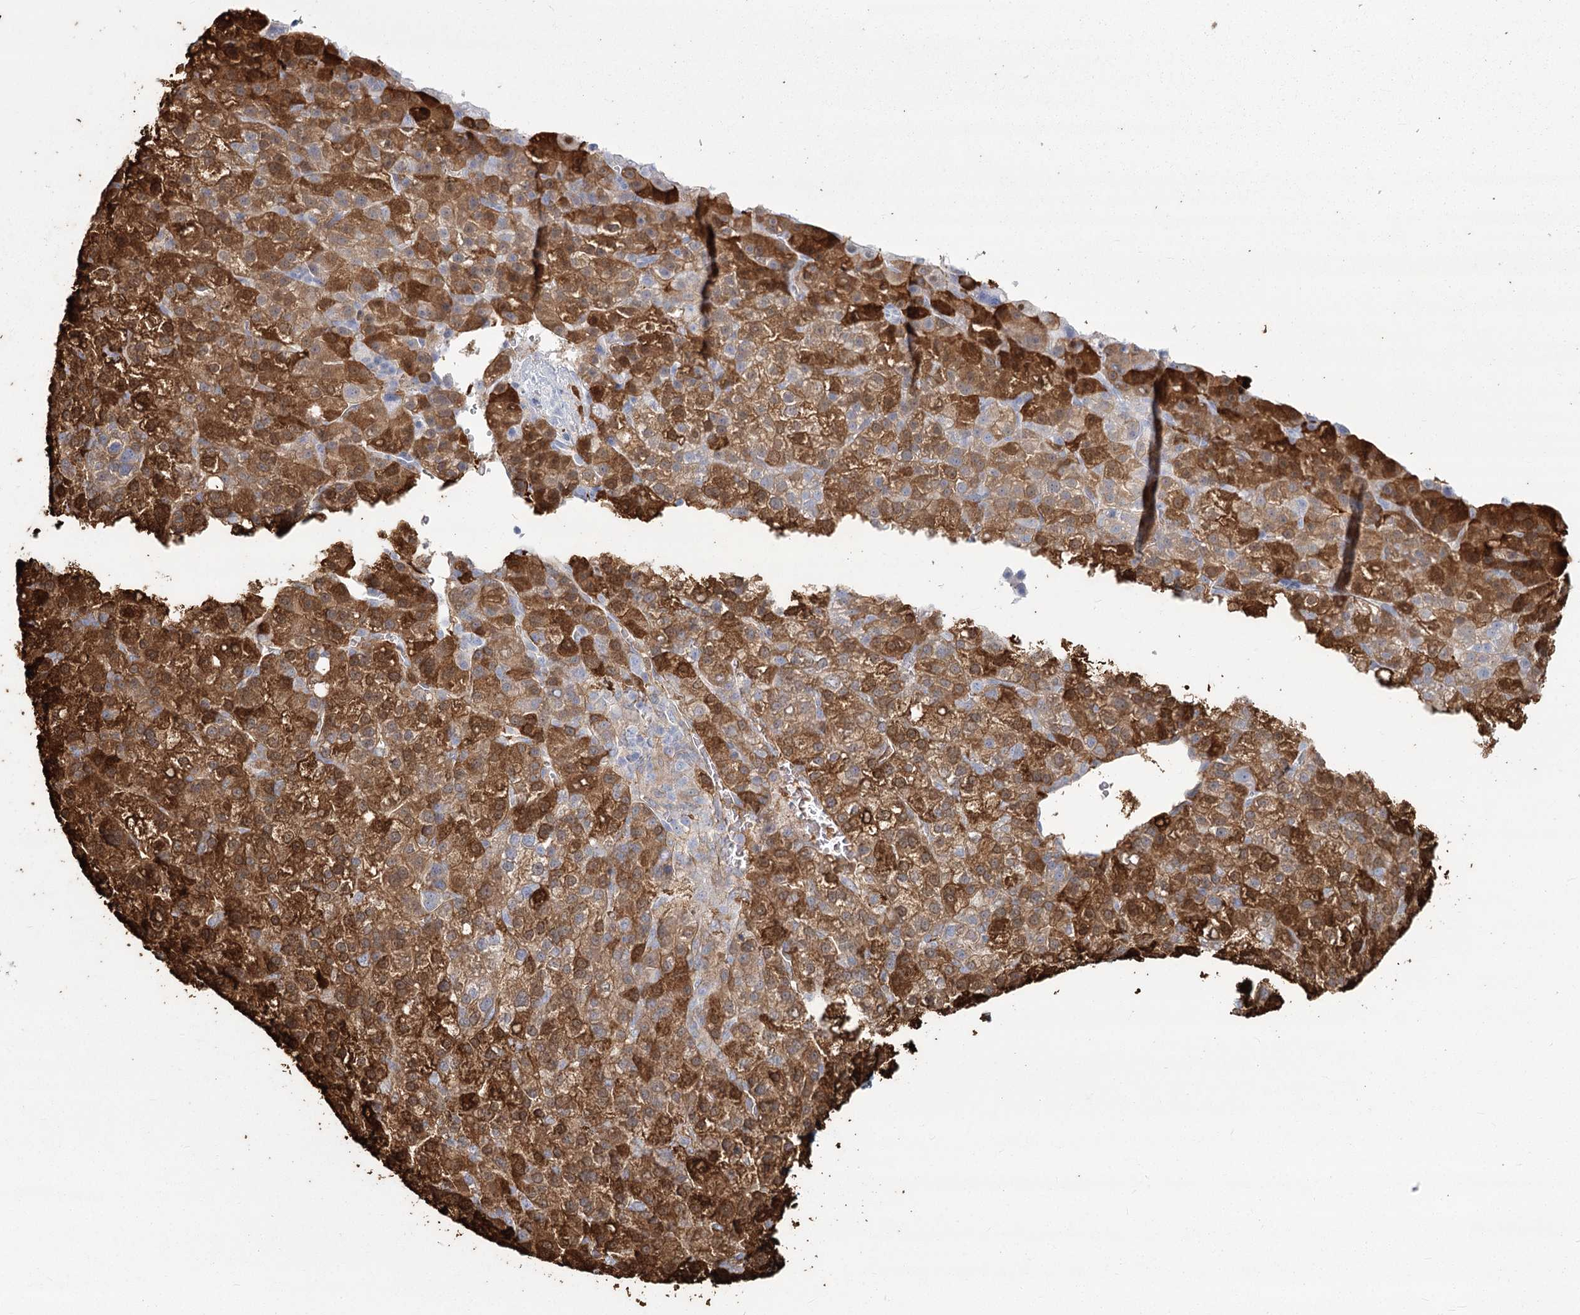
{"staining": {"intensity": "moderate", "quantity": ">75%", "location": "cytoplasmic/membranous"}, "tissue": "liver cancer", "cell_type": "Tumor cells", "image_type": "cancer", "snomed": [{"axis": "morphology", "description": "Carcinoma, Hepatocellular, NOS"}, {"axis": "topography", "description": "Liver"}], "caption": "Protein staining by immunohistochemistry demonstrates moderate cytoplasmic/membranous staining in about >75% of tumor cells in liver hepatocellular carcinoma.", "gene": "SLC6A19", "patient": {"sex": "female", "age": 58}}